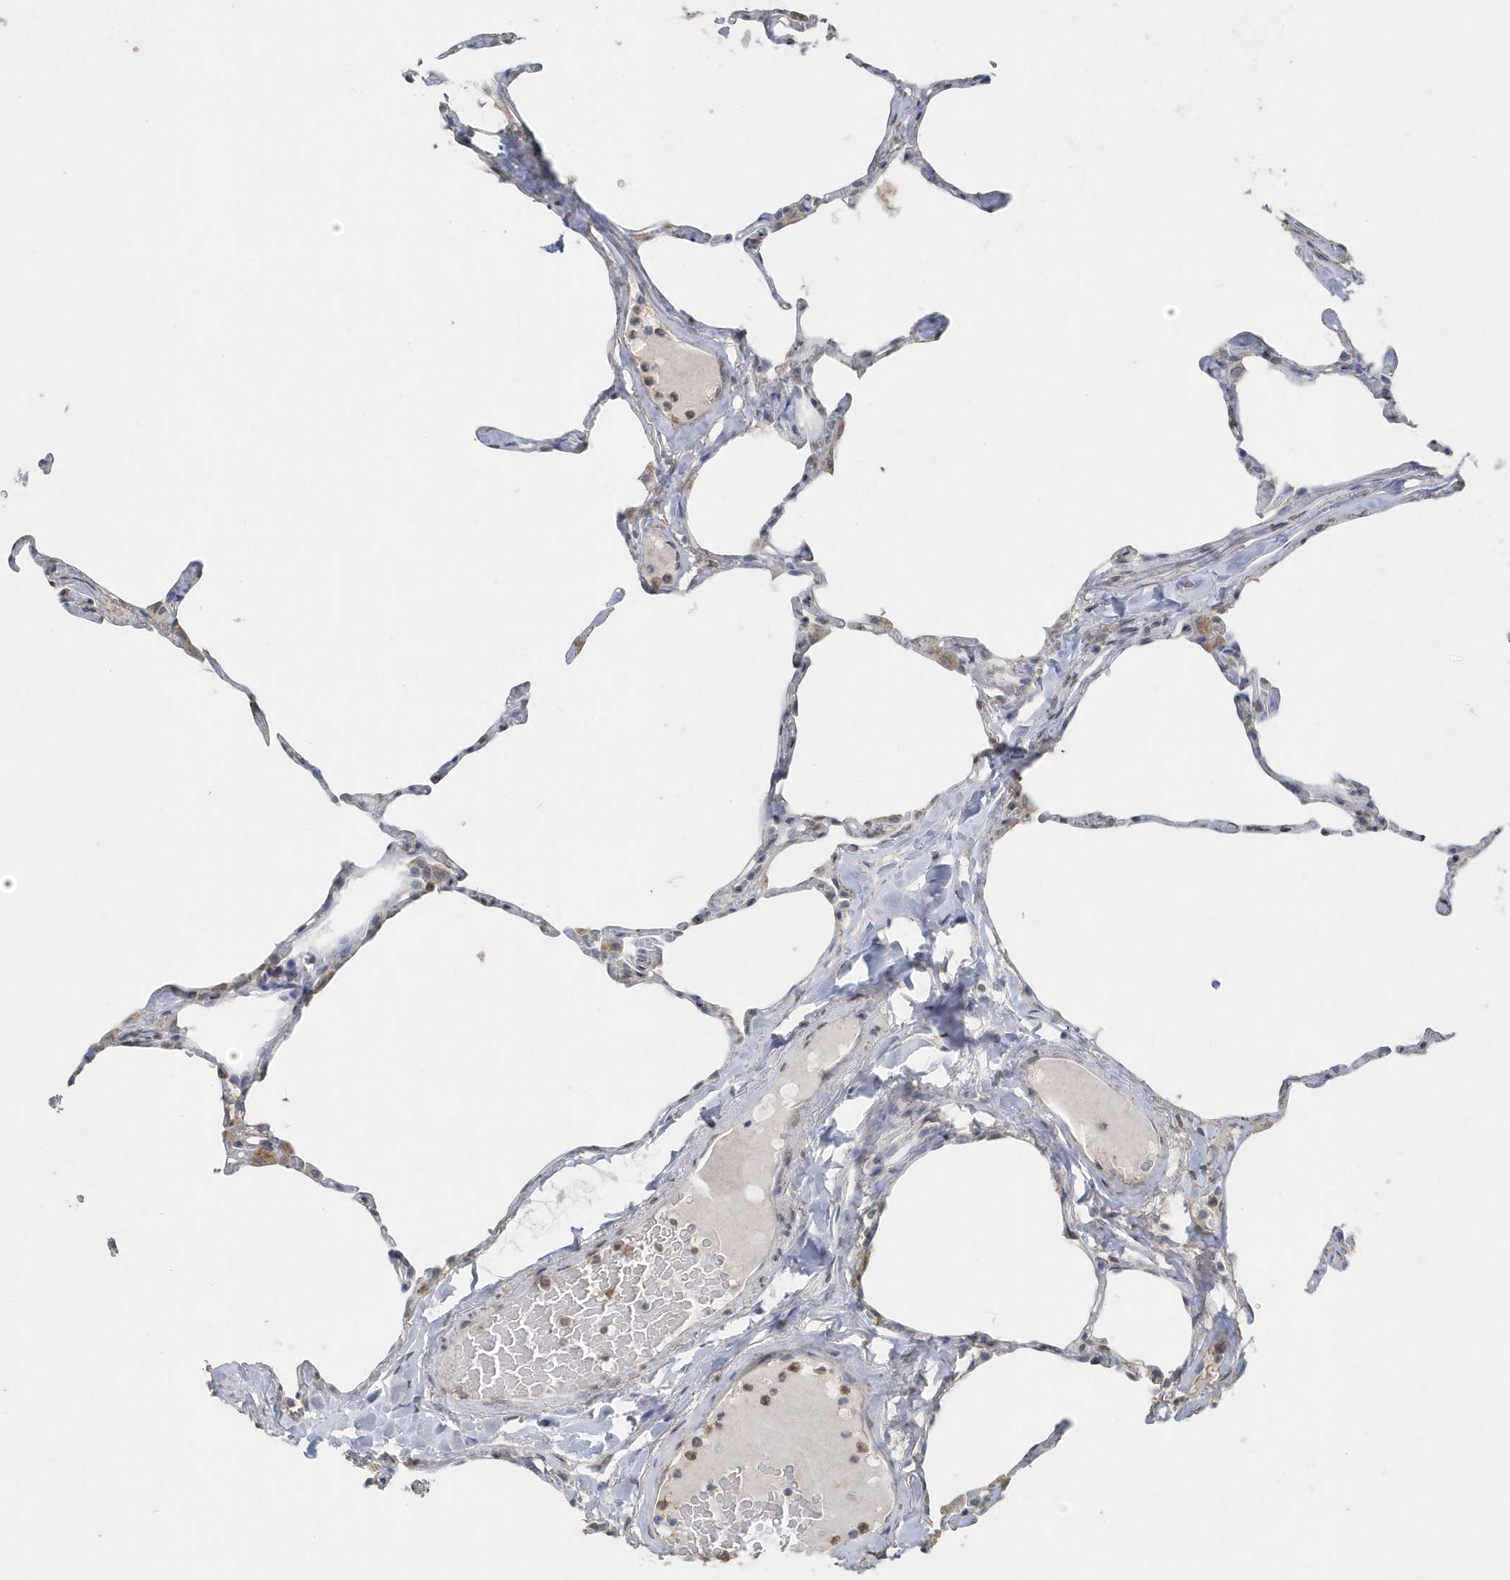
{"staining": {"intensity": "negative", "quantity": "none", "location": "none"}, "tissue": "lung", "cell_type": "Alveolar cells", "image_type": "normal", "snomed": [{"axis": "morphology", "description": "Normal tissue, NOS"}, {"axis": "topography", "description": "Lung"}], "caption": "Immunohistochemistry micrograph of unremarkable lung stained for a protein (brown), which displays no staining in alveolar cells.", "gene": "PDCD1", "patient": {"sex": "male", "age": 65}}